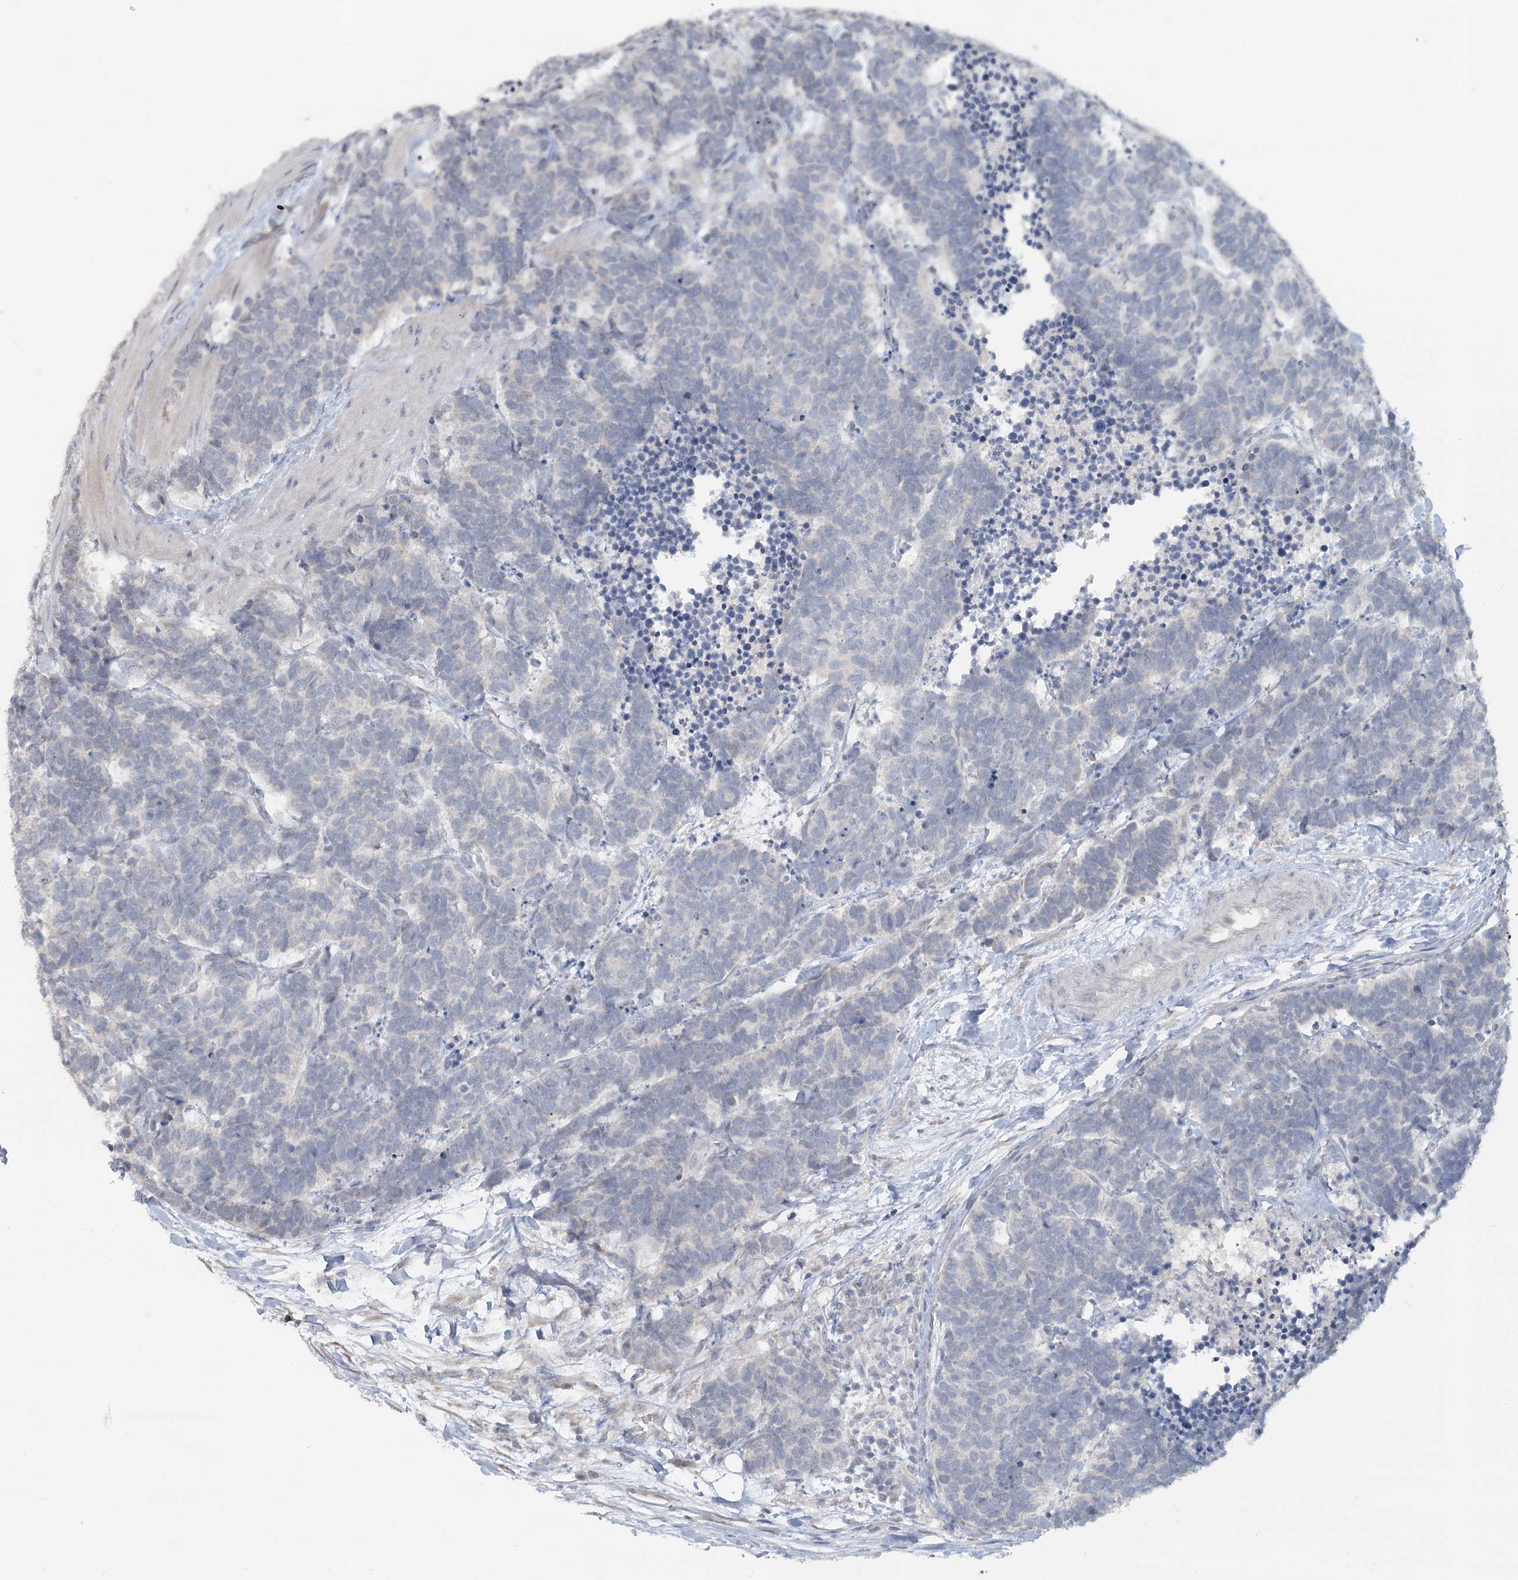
{"staining": {"intensity": "negative", "quantity": "none", "location": "none"}, "tissue": "carcinoid", "cell_type": "Tumor cells", "image_type": "cancer", "snomed": [{"axis": "morphology", "description": "Carcinoma, NOS"}, {"axis": "morphology", "description": "Carcinoid, malignant, NOS"}, {"axis": "topography", "description": "Urinary bladder"}], "caption": "Tumor cells show no significant protein expression in carcinoma.", "gene": "SLC9A3", "patient": {"sex": "male", "age": 57}}